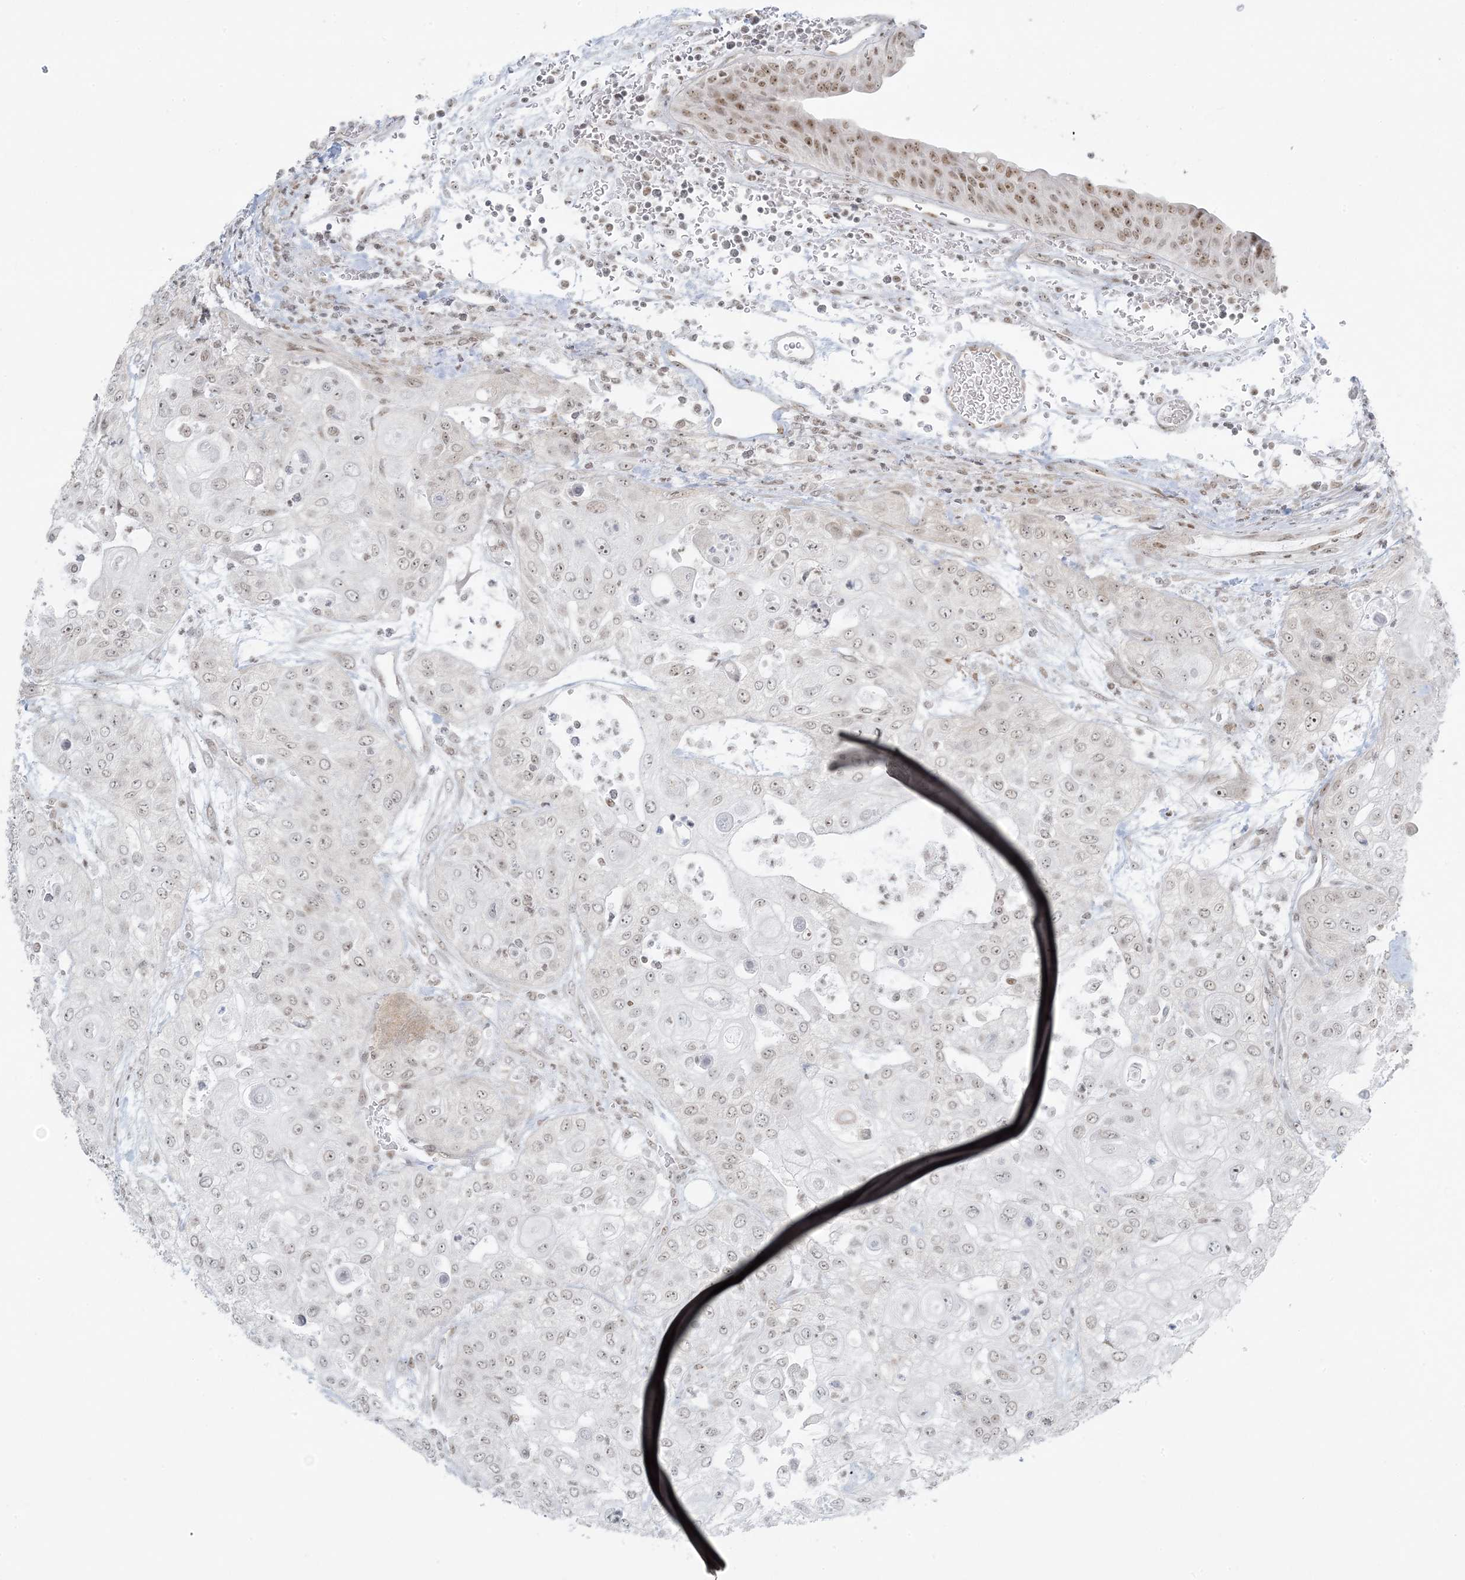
{"staining": {"intensity": "weak", "quantity": "<25%", "location": "nuclear"}, "tissue": "urothelial cancer", "cell_type": "Tumor cells", "image_type": "cancer", "snomed": [{"axis": "morphology", "description": "Urothelial carcinoma, High grade"}, {"axis": "topography", "description": "Urinary bladder"}], "caption": "The photomicrograph reveals no staining of tumor cells in urothelial cancer.", "gene": "ZNF787", "patient": {"sex": "female", "age": 79}}